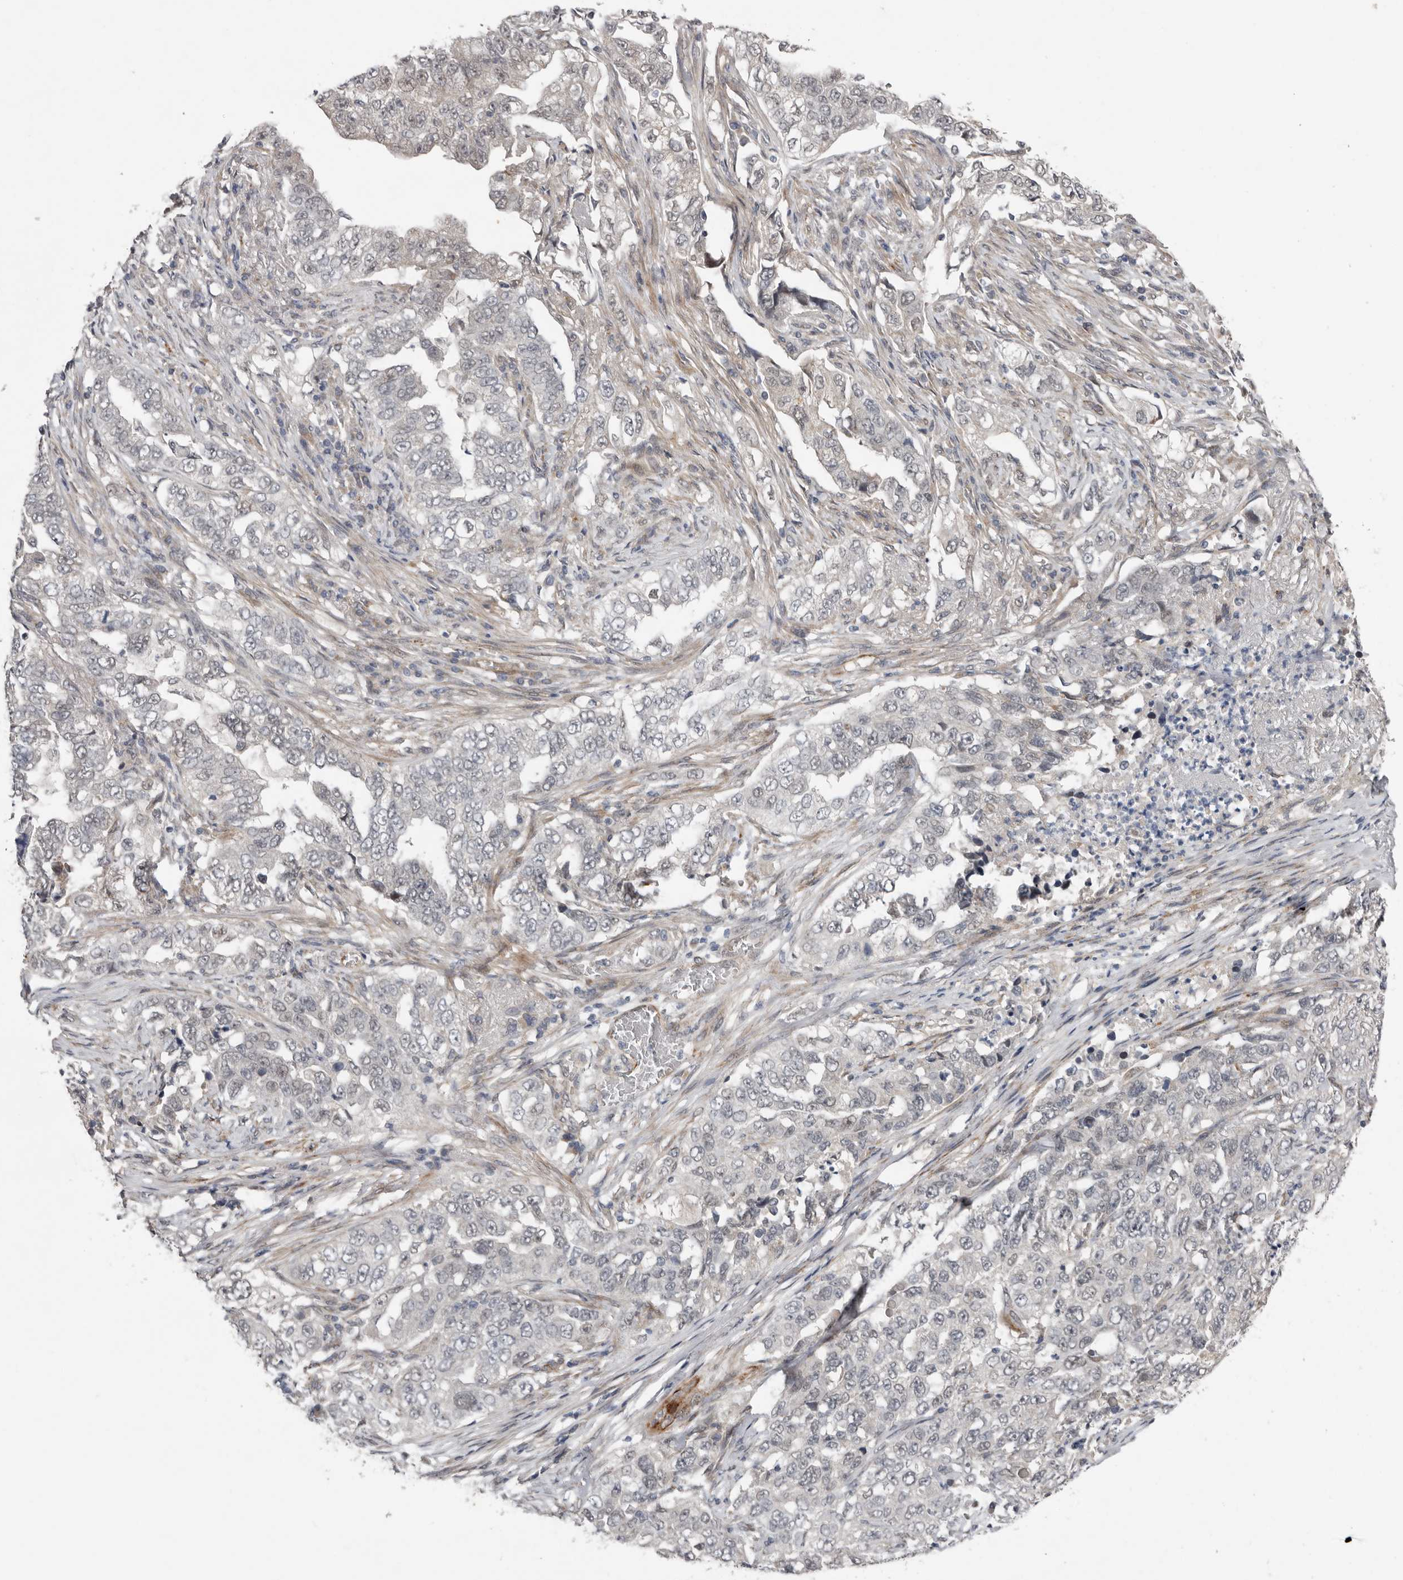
{"staining": {"intensity": "negative", "quantity": "none", "location": "none"}, "tissue": "lung cancer", "cell_type": "Tumor cells", "image_type": "cancer", "snomed": [{"axis": "morphology", "description": "Adenocarcinoma, NOS"}, {"axis": "topography", "description": "Lung"}], "caption": "The immunohistochemistry (IHC) histopathology image has no significant positivity in tumor cells of lung cancer (adenocarcinoma) tissue.", "gene": "RANBP17", "patient": {"sex": "female", "age": 51}}